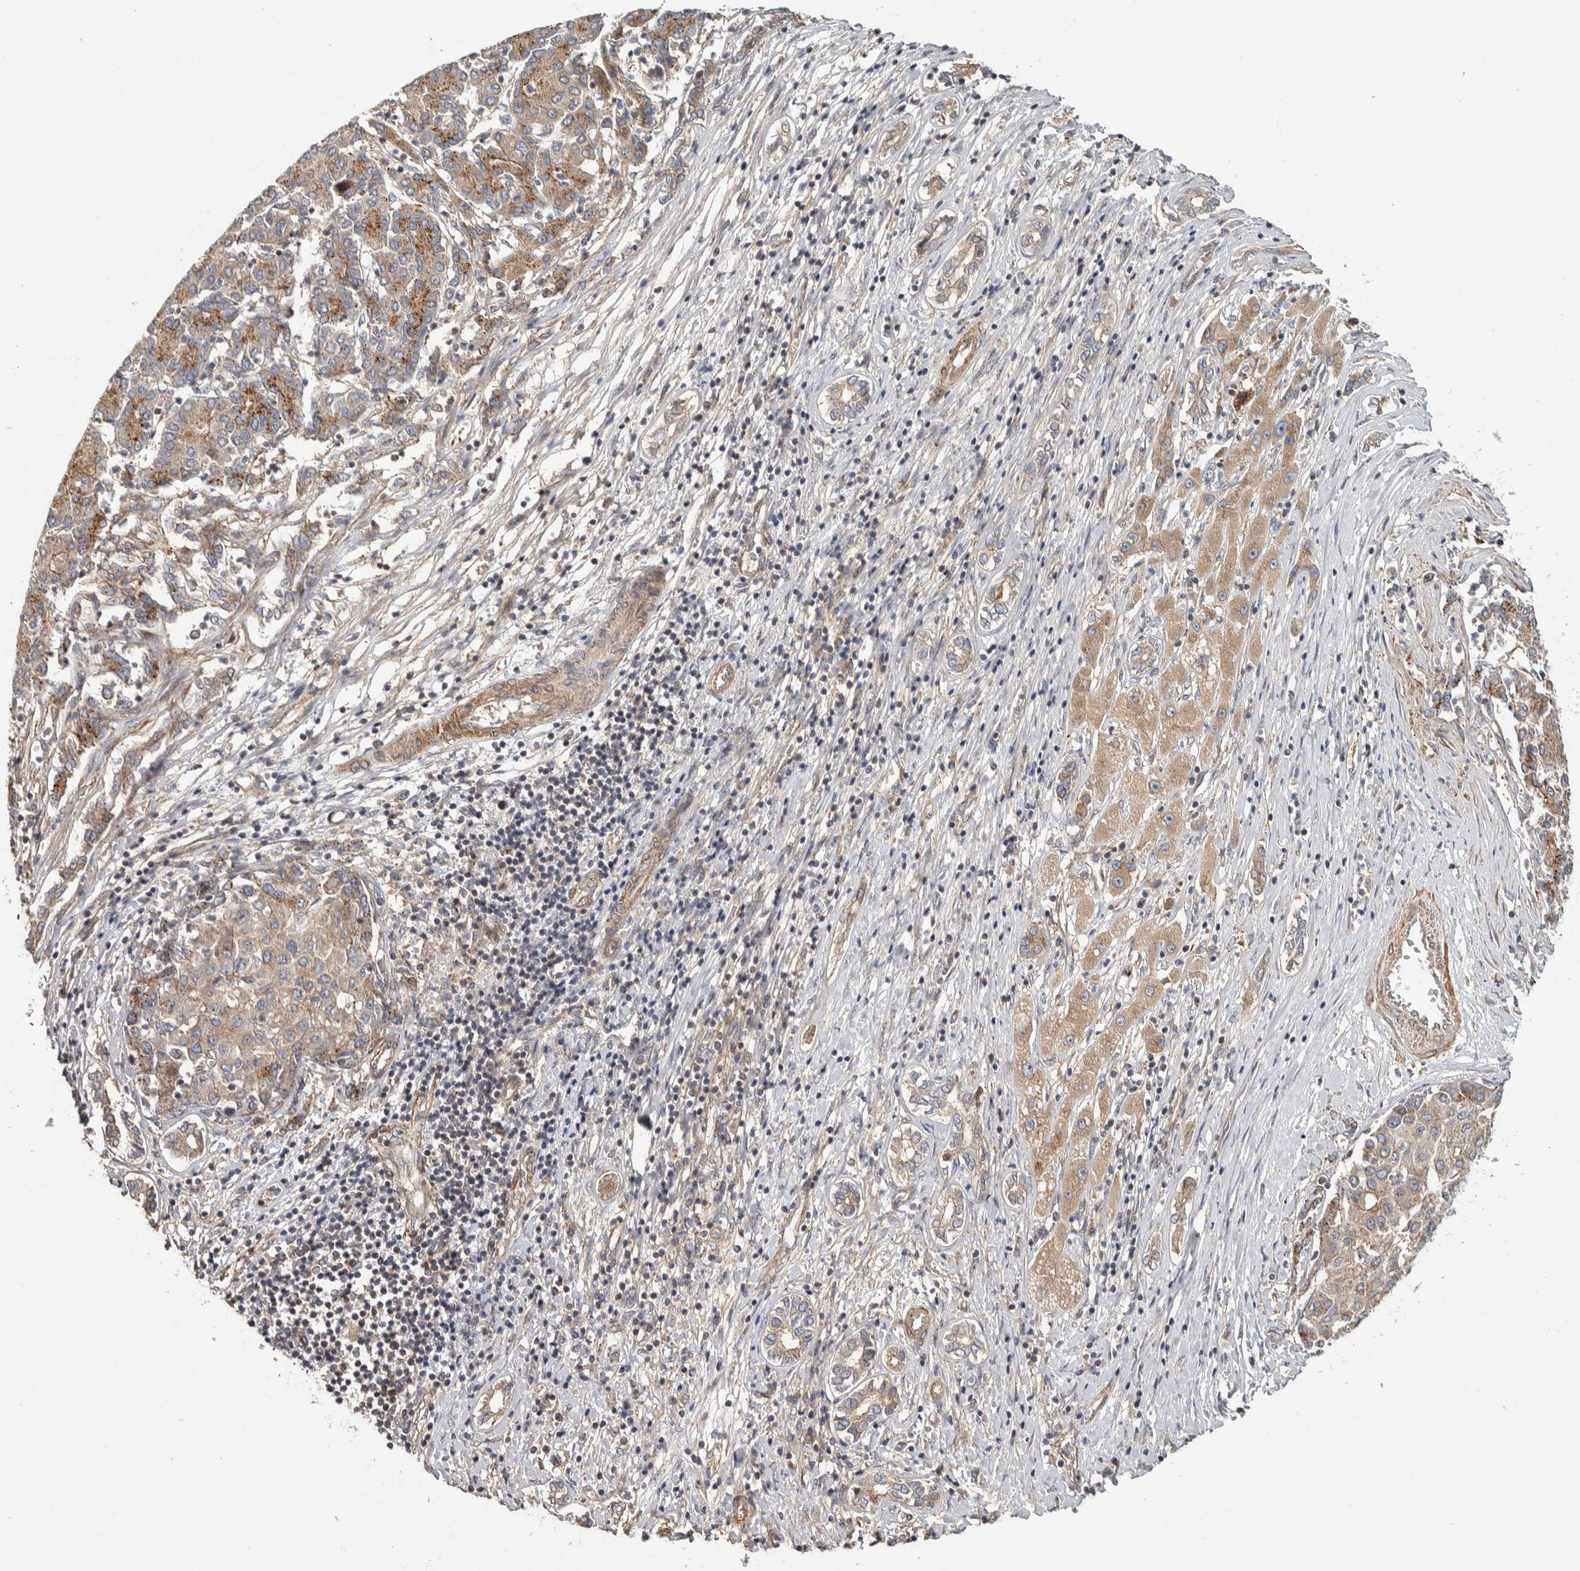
{"staining": {"intensity": "moderate", "quantity": ">75%", "location": "cytoplasmic/membranous"}, "tissue": "liver cancer", "cell_type": "Tumor cells", "image_type": "cancer", "snomed": [{"axis": "morphology", "description": "Carcinoma, Hepatocellular, NOS"}, {"axis": "topography", "description": "Liver"}], "caption": "Liver cancer stained with DAB (3,3'-diaminobenzidine) IHC displays medium levels of moderate cytoplasmic/membranous positivity in approximately >75% of tumor cells.", "gene": "CHMP4C", "patient": {"sex": "male", "age": 65}}